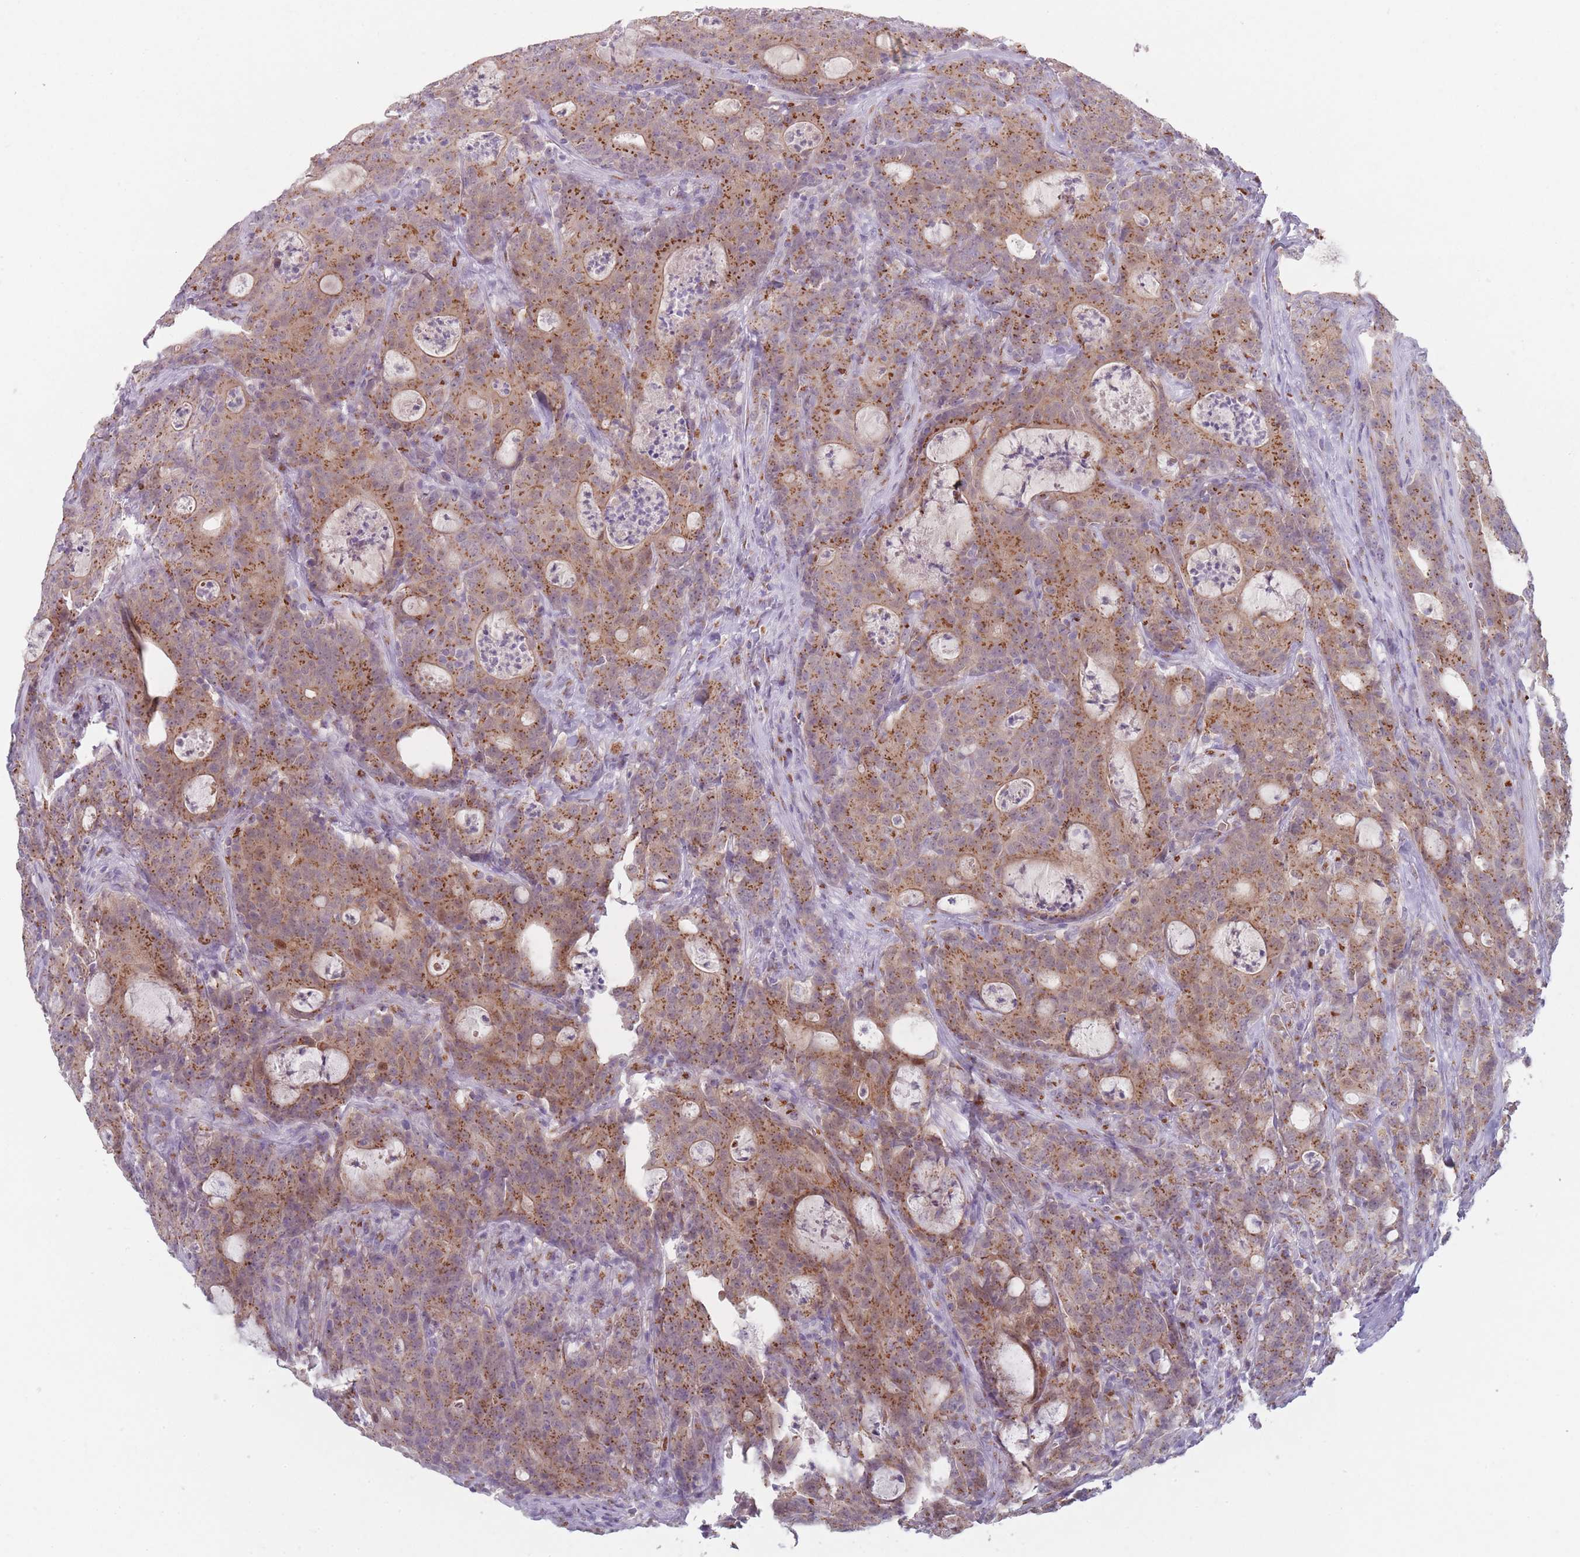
{"staining": {"intensity": "moderate", "quantity": ">75%", "location": "cytoplasmic/membranous"}, "tissue": "colorectal cancer", "cell_type": "Tumor cells", "image_type": "cancer", "snomed": [{"axis": "morphology", "description": "Adenocarcinoma, NOS"}, {"axis": "topography", "description": "Colon"}], "caption": "This micrograph demonstrates immunohistochemistry (IHC) staining of colorectal cancer (adenocarcinoma), with medium moderate cytoplasmic/membranous expression in about >75% of tumor cells.", "gene": "MAN1B1", "patient": {"sex": "male", "age": 83}}